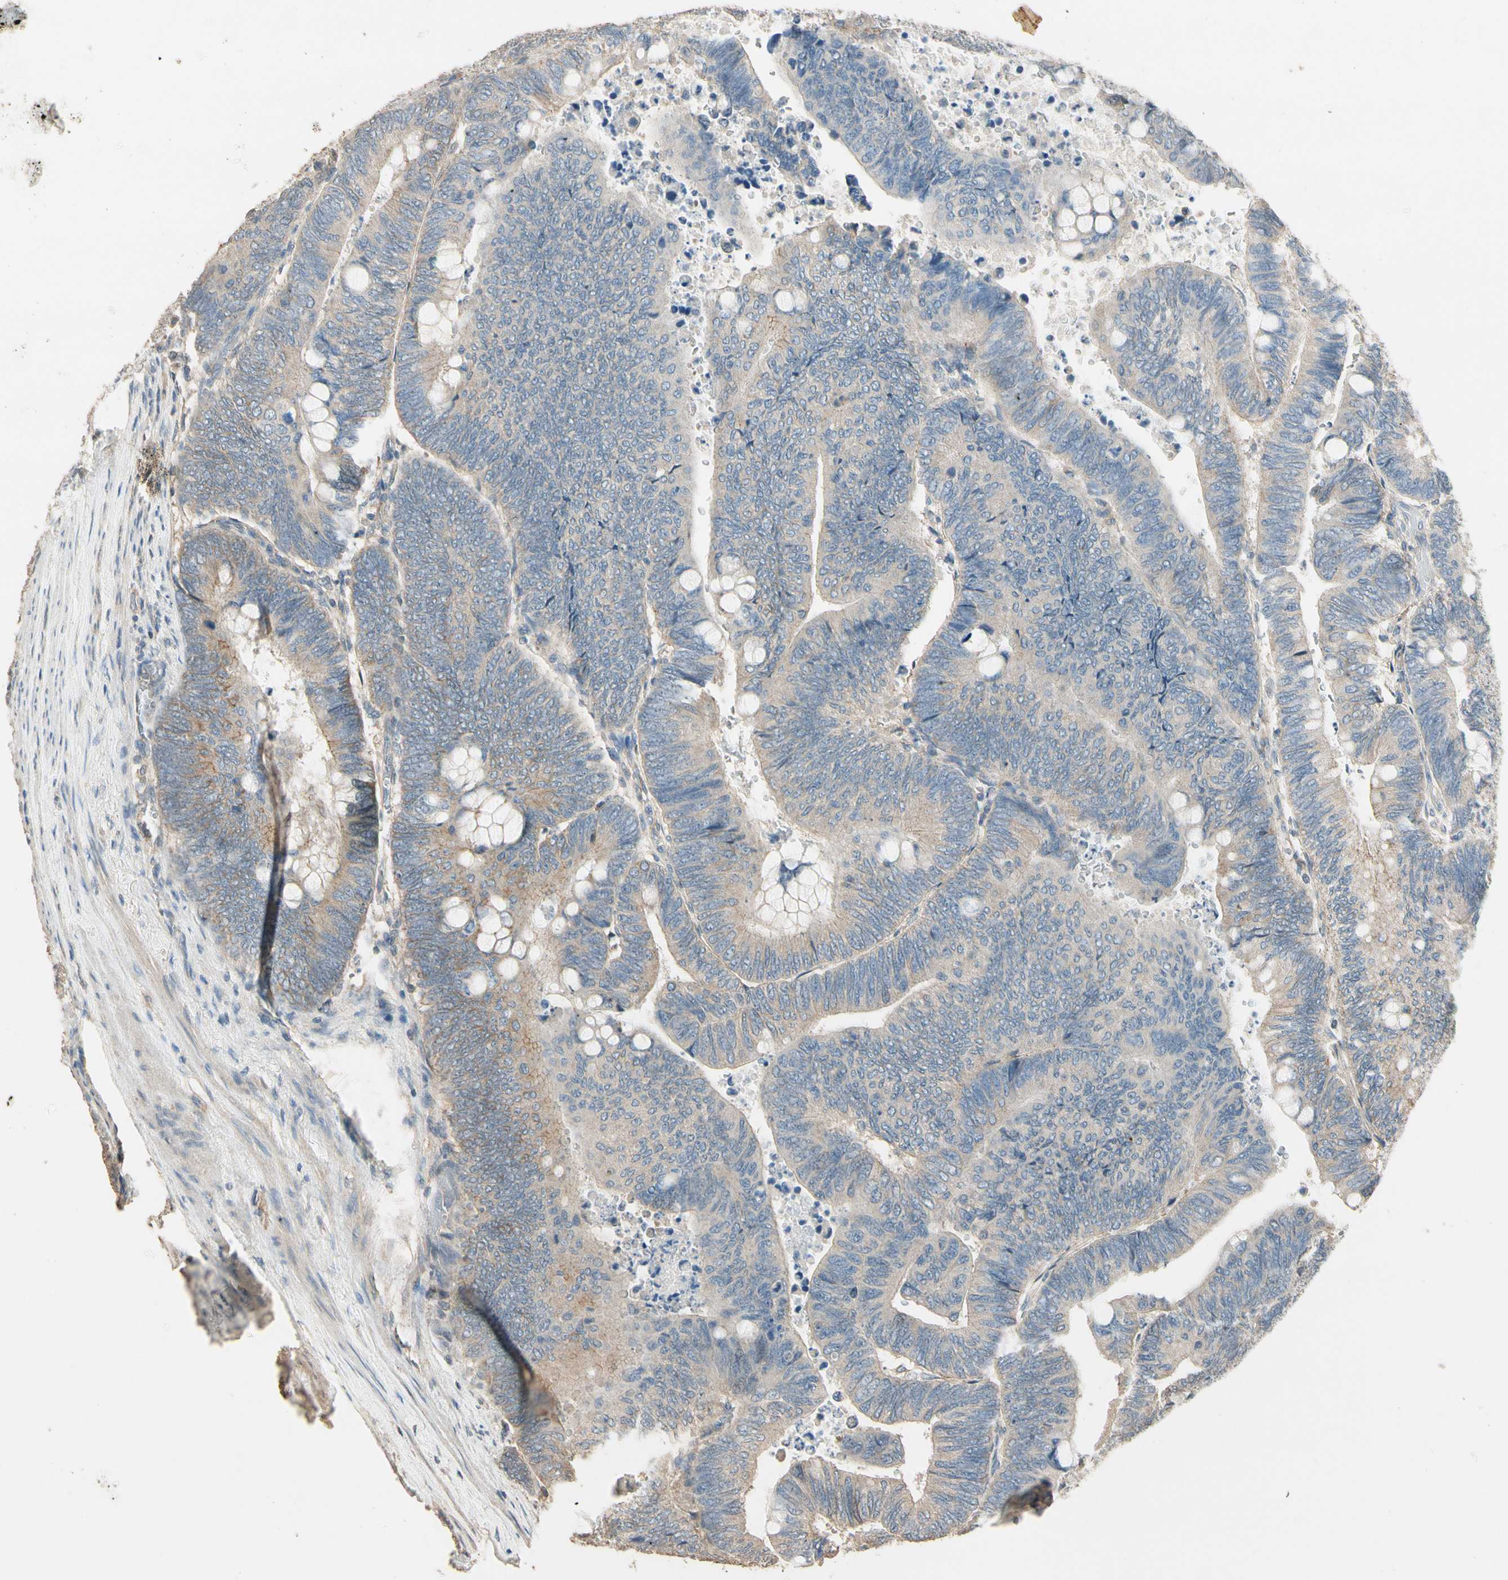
{"staining": {"intensity": "weak", "quantity": "25%-75%", "location": "cytoplasmic/membranous"}, "tissue": "colorectal cancer", "cell_type": "Tumor cells", "image_type": "cancer", "snomed": [{"axis": "morphology", "description": "Normal tissue, NOS"}, {"axis": "morphology", "description": "Adenocarcinoma, NOS"}, {"axis": "topography", "description": "Rectum"}, {"axis": "topography", "description": "Peripheral nerve tissue"}], "caption": "Weak cytoplasmic/membranous staining is present in about 25%-75% of tumor cells in colorectal cancer (adenocarcinoma).", "gene": "CDH6", "patient": {"sex": "male", "age": 92}}